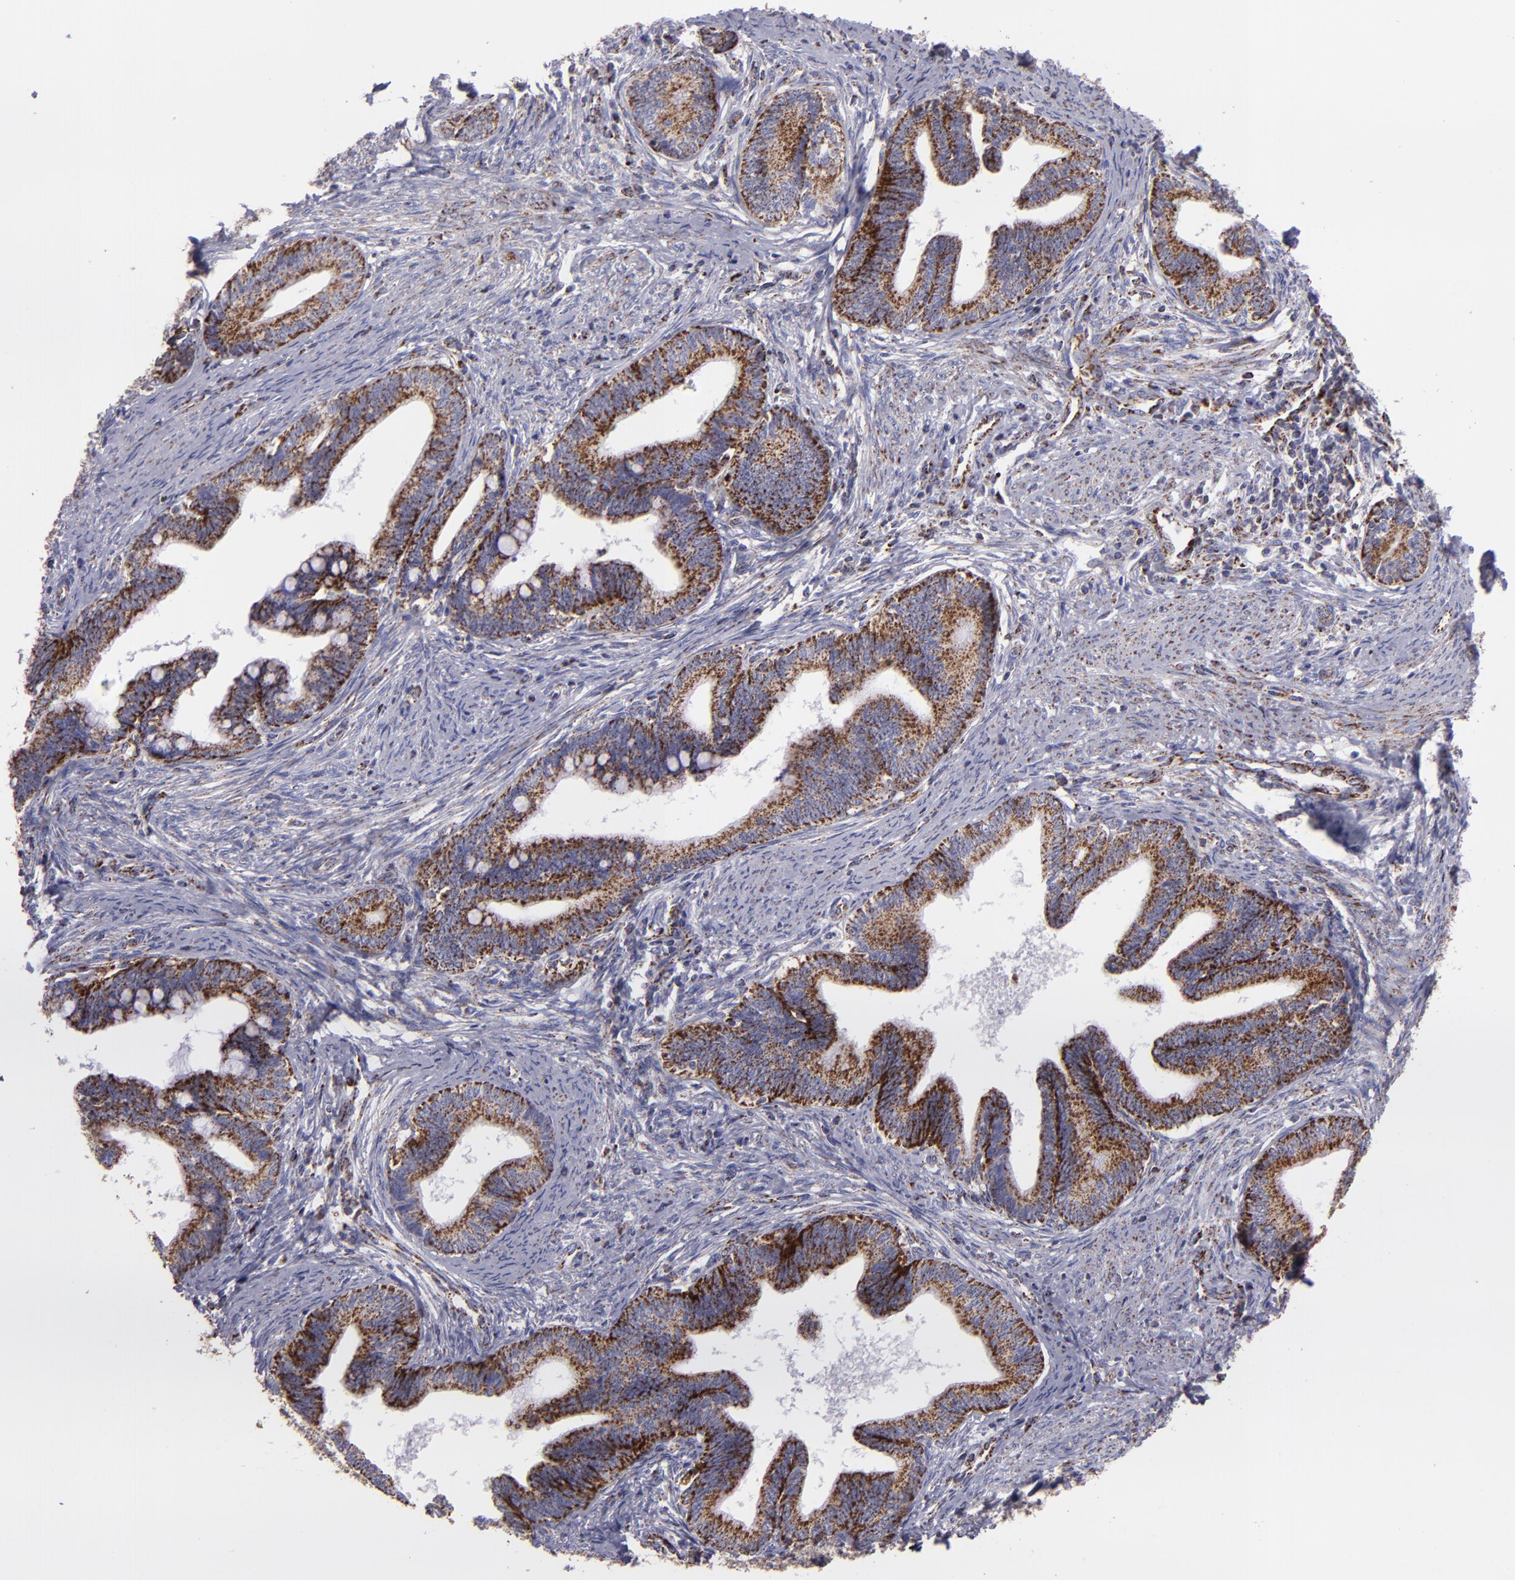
{"staining": {"intensity": "moderate", "quantity": ">75%", "location": "cytoplasmic/membranous"}, "tissue": "cervical cancer", "cell_type": "Tumor cells", "image_type": "cancer", "snomed": [{"axis": "morphology", "description": "Adenocarcinoma, NOS"}, {"axis": "topography", "description": "Cervix"}], "caption": "DAB immunohistochemical staining of cervical cancer (adenocarcinoma) shows moderate cytoplasmic/membranous protein positivity in about >75% of tumor cells. (DAB (3,3'-diaminobenzidine) IHC, brown staining for protein, blue staining for nuclei).", "gene": "HSPD1", "patient": {"sex": "female", "age": 36}}